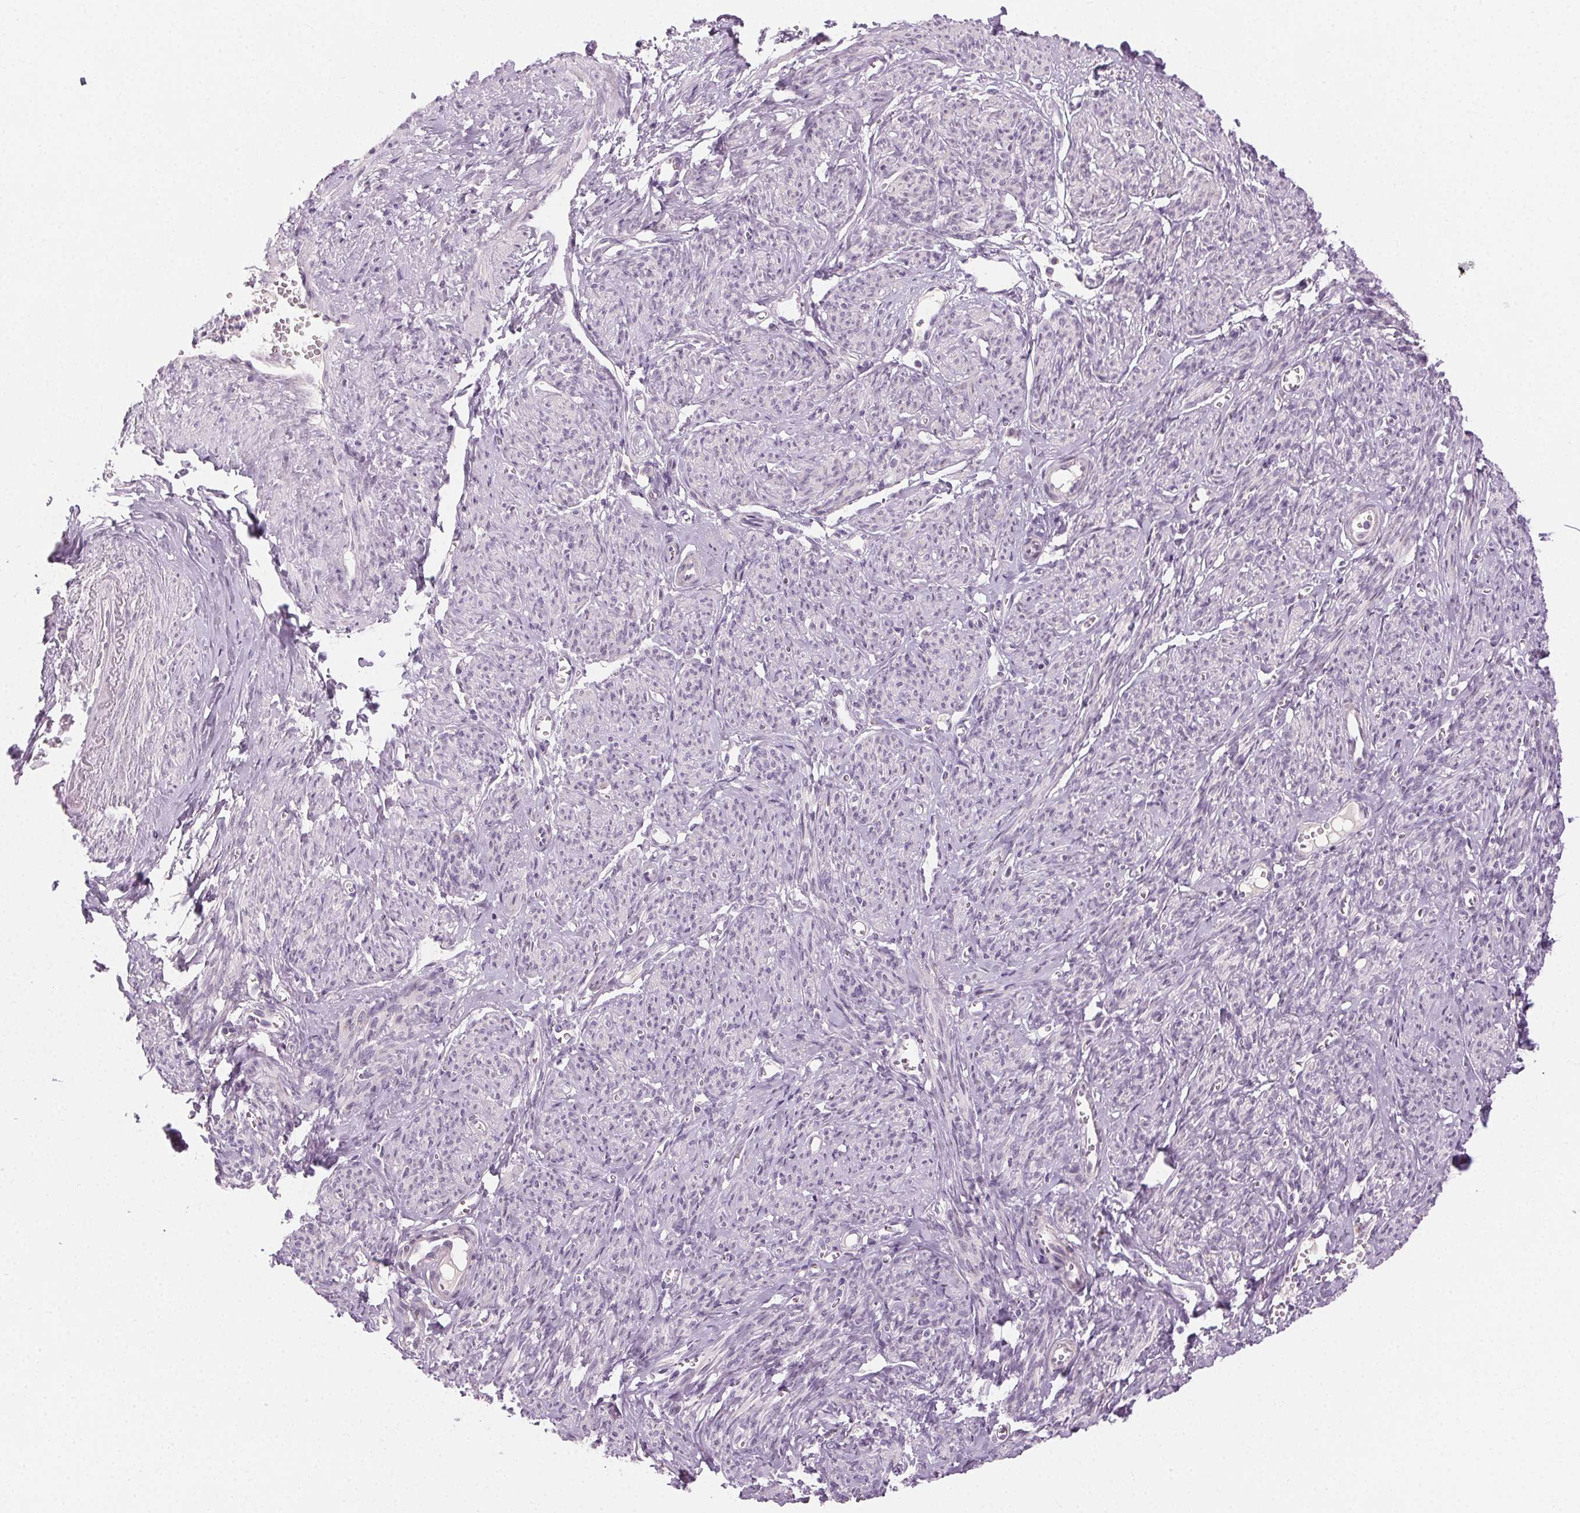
{"staining": {"intensity": "negative", "quantity": "none", "location": "none"}, "tissue": "smooth muscle", "cell_type": "Smooth muscle cells", "image_type": "normal", "snomed": [{"axis": "morphology", "description": "Normal tissue, NOS"}, {"axis": "topography", "description": "Smooth muscle"}], "caption": "The image shows no staining of smooth muscle cells in unremarkable smooth muscle. The staining was performed using DAB (3,3'-diaminobenzidine) to visualize the protein expression in brown, while the nuclei were stained in blue with hematoxylin (Magnification: 20x).", "gene": "HSF5", "patient": {"sex": "female", "age": 65}}